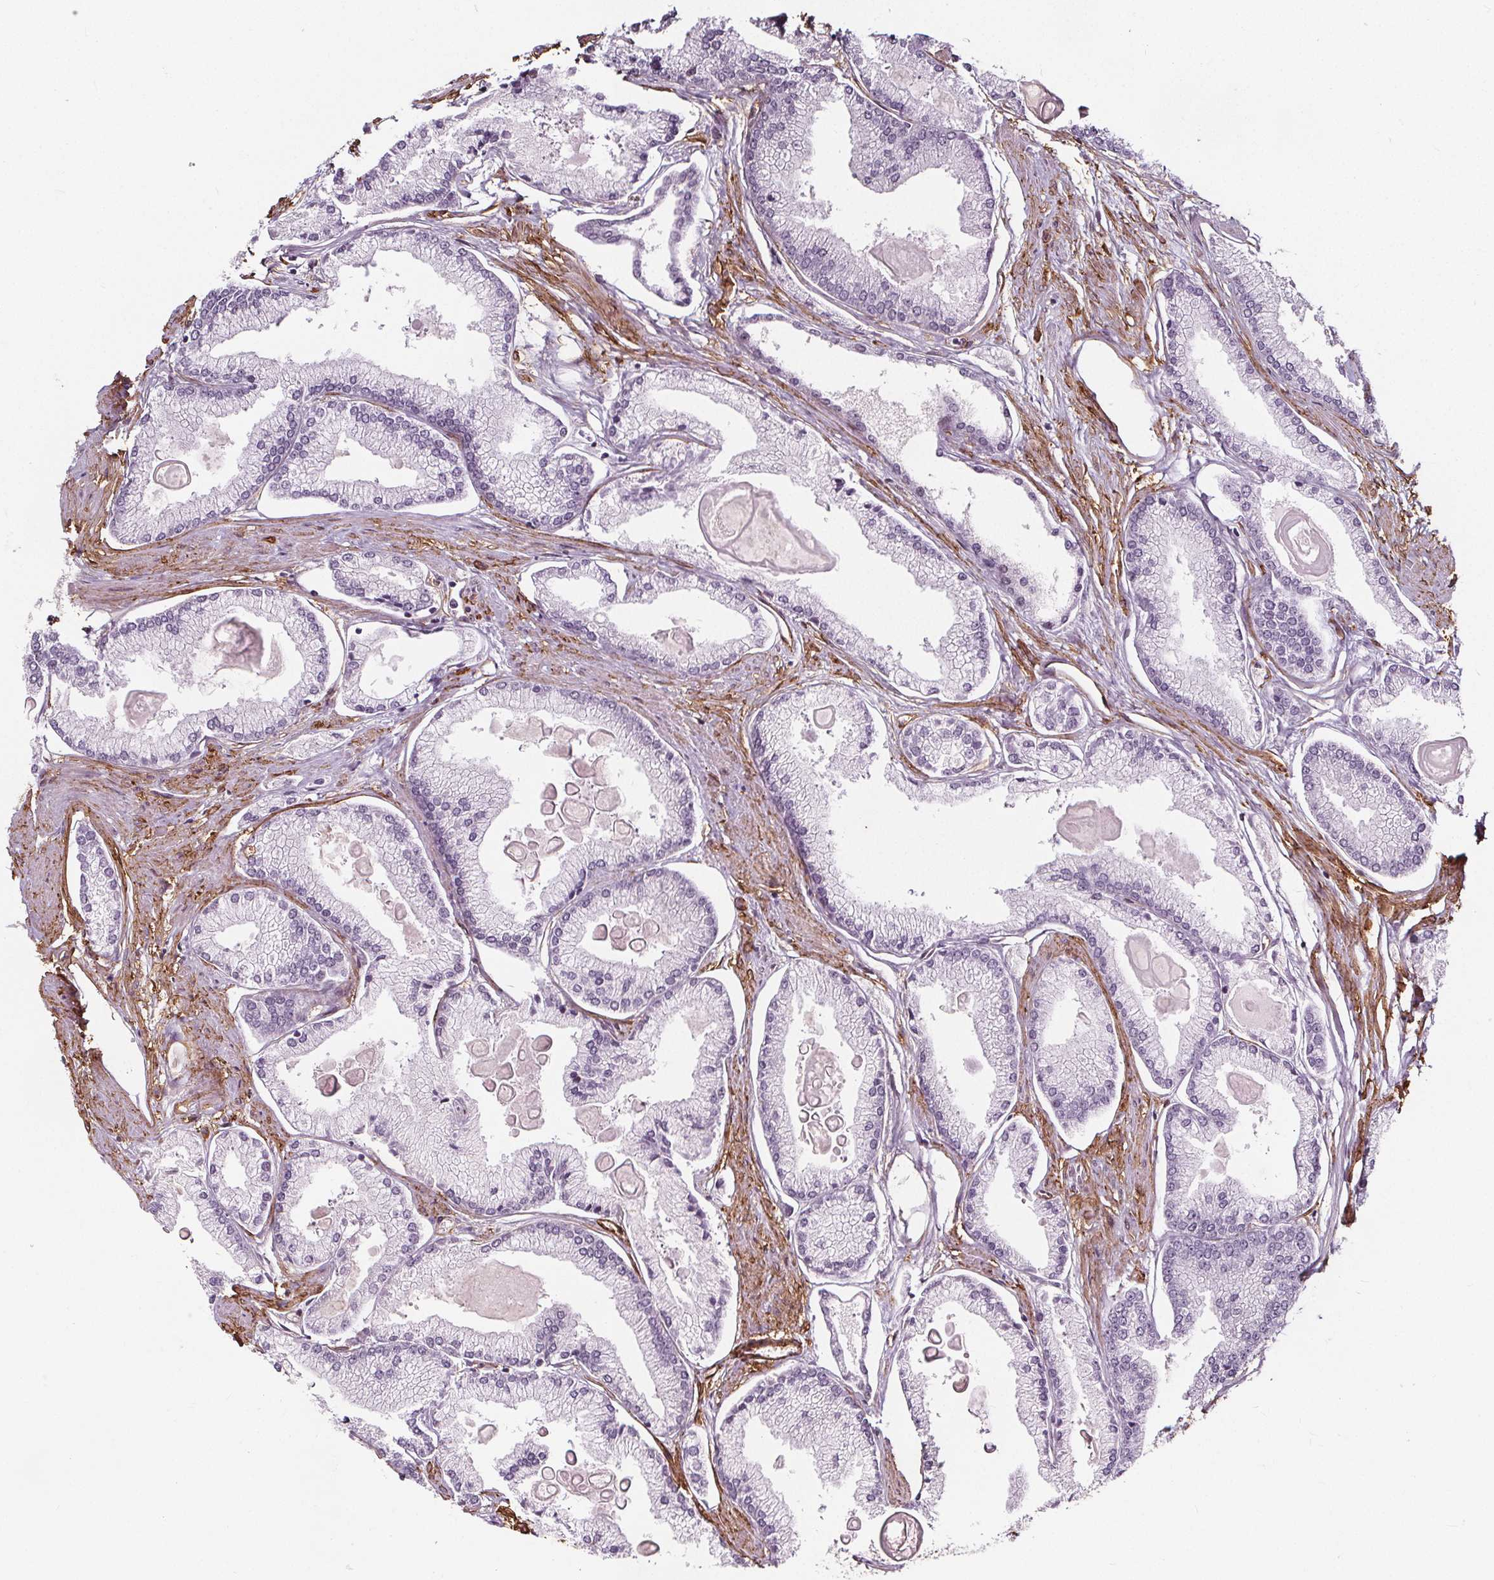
{"staining": {"intensity": "negative", "quantity": "none", "location": "none"}, "tissue": "prostate cancer", "cell_type": "Tumor cells", "image_type": "cancer", "snomed": [{"axis": "morphology", "description": "Adenocarcinoma, High grade"}, {"axis": "topography", "description": "Prostate"}], "caption": "The photomicrograph displays no significant positivity in tumor cells of prostate high-grade adenocarcinoma.", "gene": "HAS1", "patient": {"sex": "male", "age": 68}}